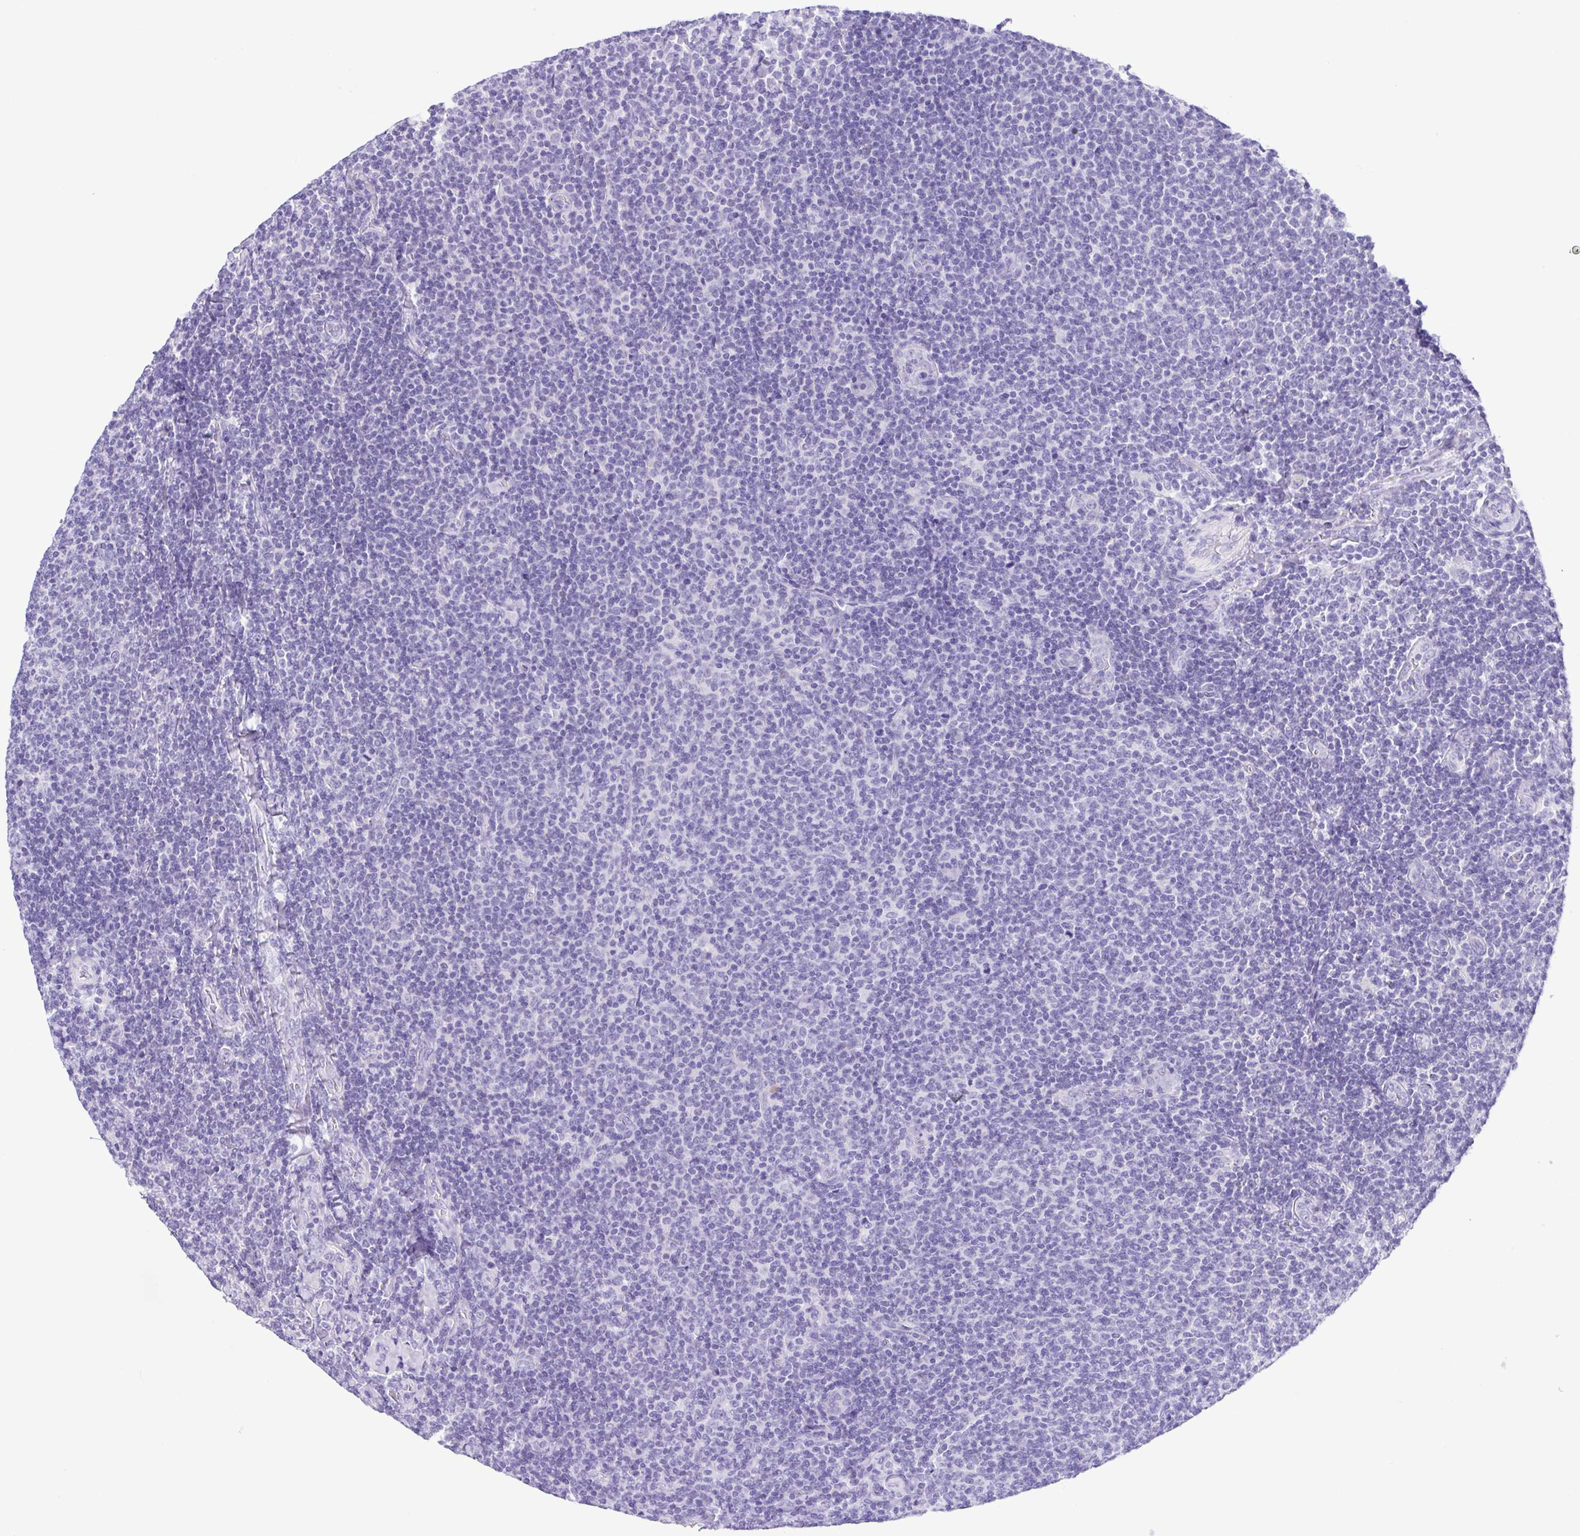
{"staining": {"intensity": "negative", "quantity": "none", "location": "none"}, "tissue": "lymphoma", "cell_type": "Tumor cells", "image_type": "cancer", "snomed": [{"axis": "morphology", "description": "Malignant lymphoma, non-Hodgkin's type, Low grade"}, {"axis": "topography", "description": "Lymph node"}], "caption": "A histopathology image of malignant lymphoma, non-Hodgkin's type (low-grade) stained for a protein shows no brown staining in tumor cells. (DAB IHC with hematoxylin counter stain).", "gene": "OVGP1", "patient": {"sex": "male", "age": 52}}